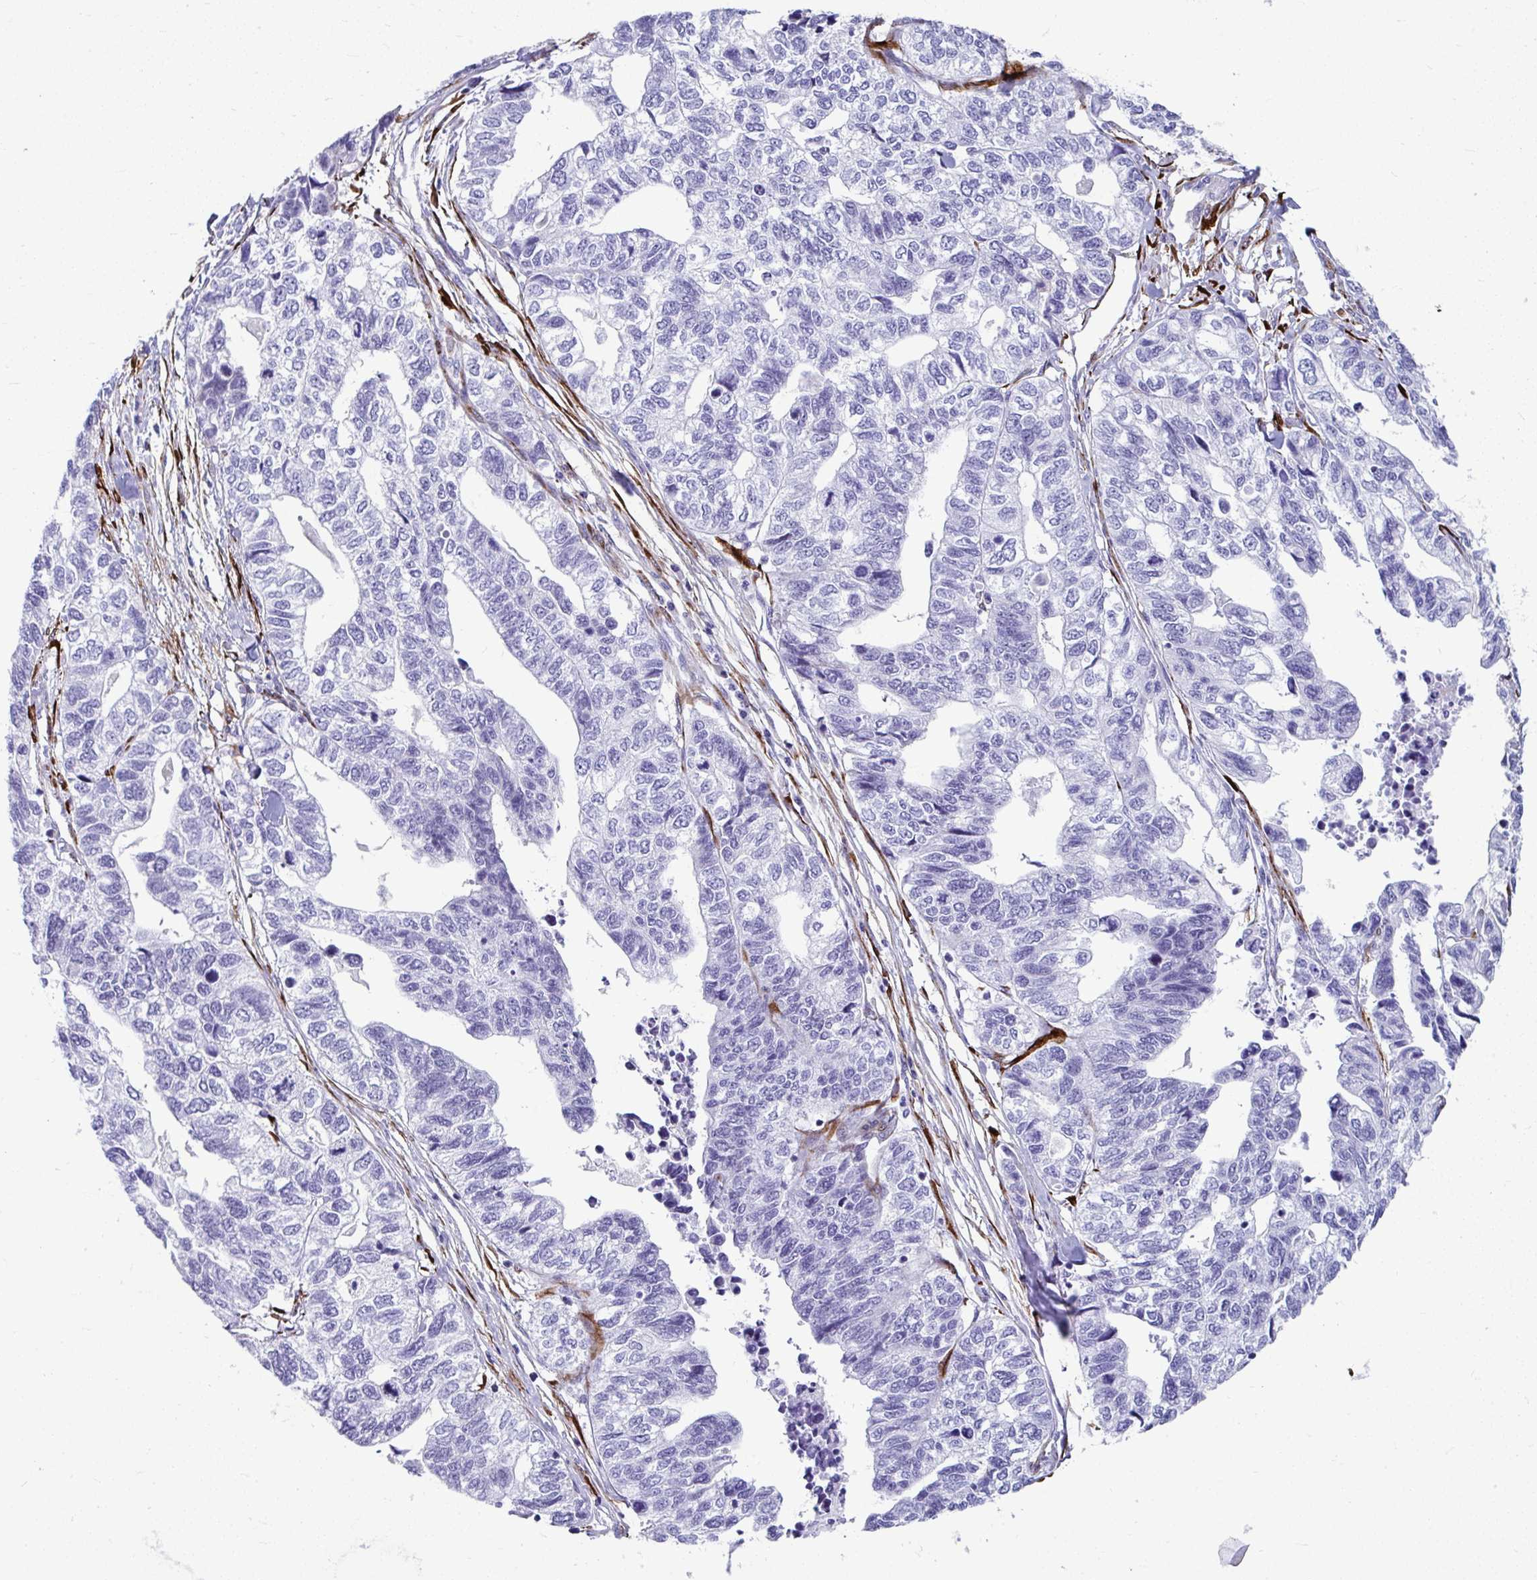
{"staining": {"intensity": "negative", "quantity": "none", "location": "none"}, "tissue": "stomach cancer", "cell_type": "Tumor cells", "image_type": "cancer", "snomed": [{"axis": "morphology", "description": "Adenocarcinoma, NOS"}, {"axis": "topography", "description": "Stomach, upper"}], "caption": "This is an immunohistochemistry (IHC) micrograph of stomach adenocarcinoma. There is no positivity in tumor cells.", "gene": "GRXCR2", "patient": {"sex": "female", "age": 67}}